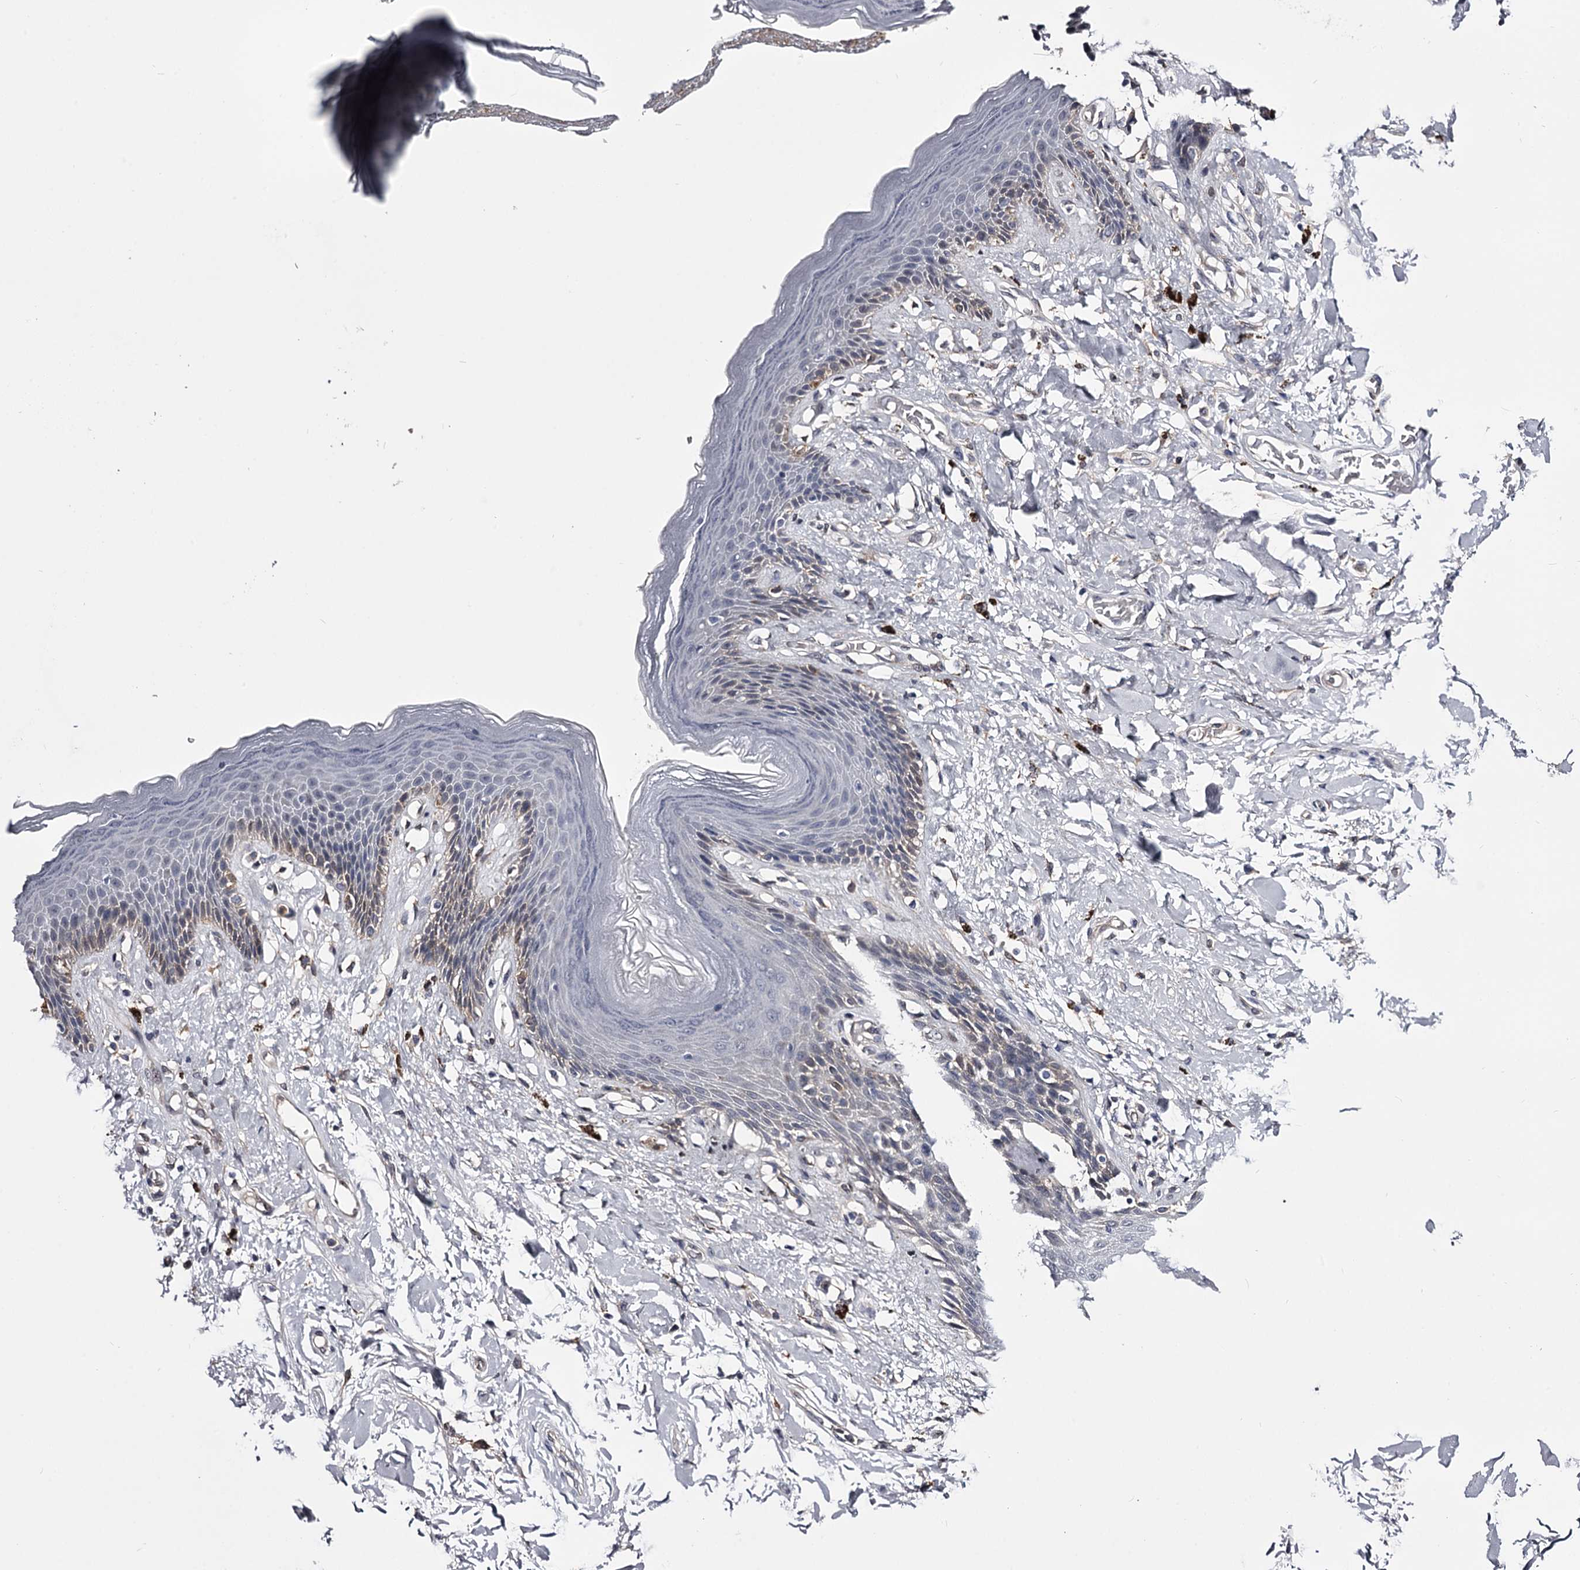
{"staining": {"intensity": "weak", "quantity": "<25%", "location": "cytoplasmic/membranous"}, "tissue": "skin", "cell_type": "Epidermal cells", "image_type": "normal", "snomed": [{"axis": "morphology", "description": "Normal tissue, NOS"}, {"axis": "topography", "description": "Anal"}], "caption": "This is an immunohistochemistry micrograph of normal skin. There is no positivity in epidermal cells.", "gene": "GSTO1", "patient": {"sex": "female", "age": 78}}